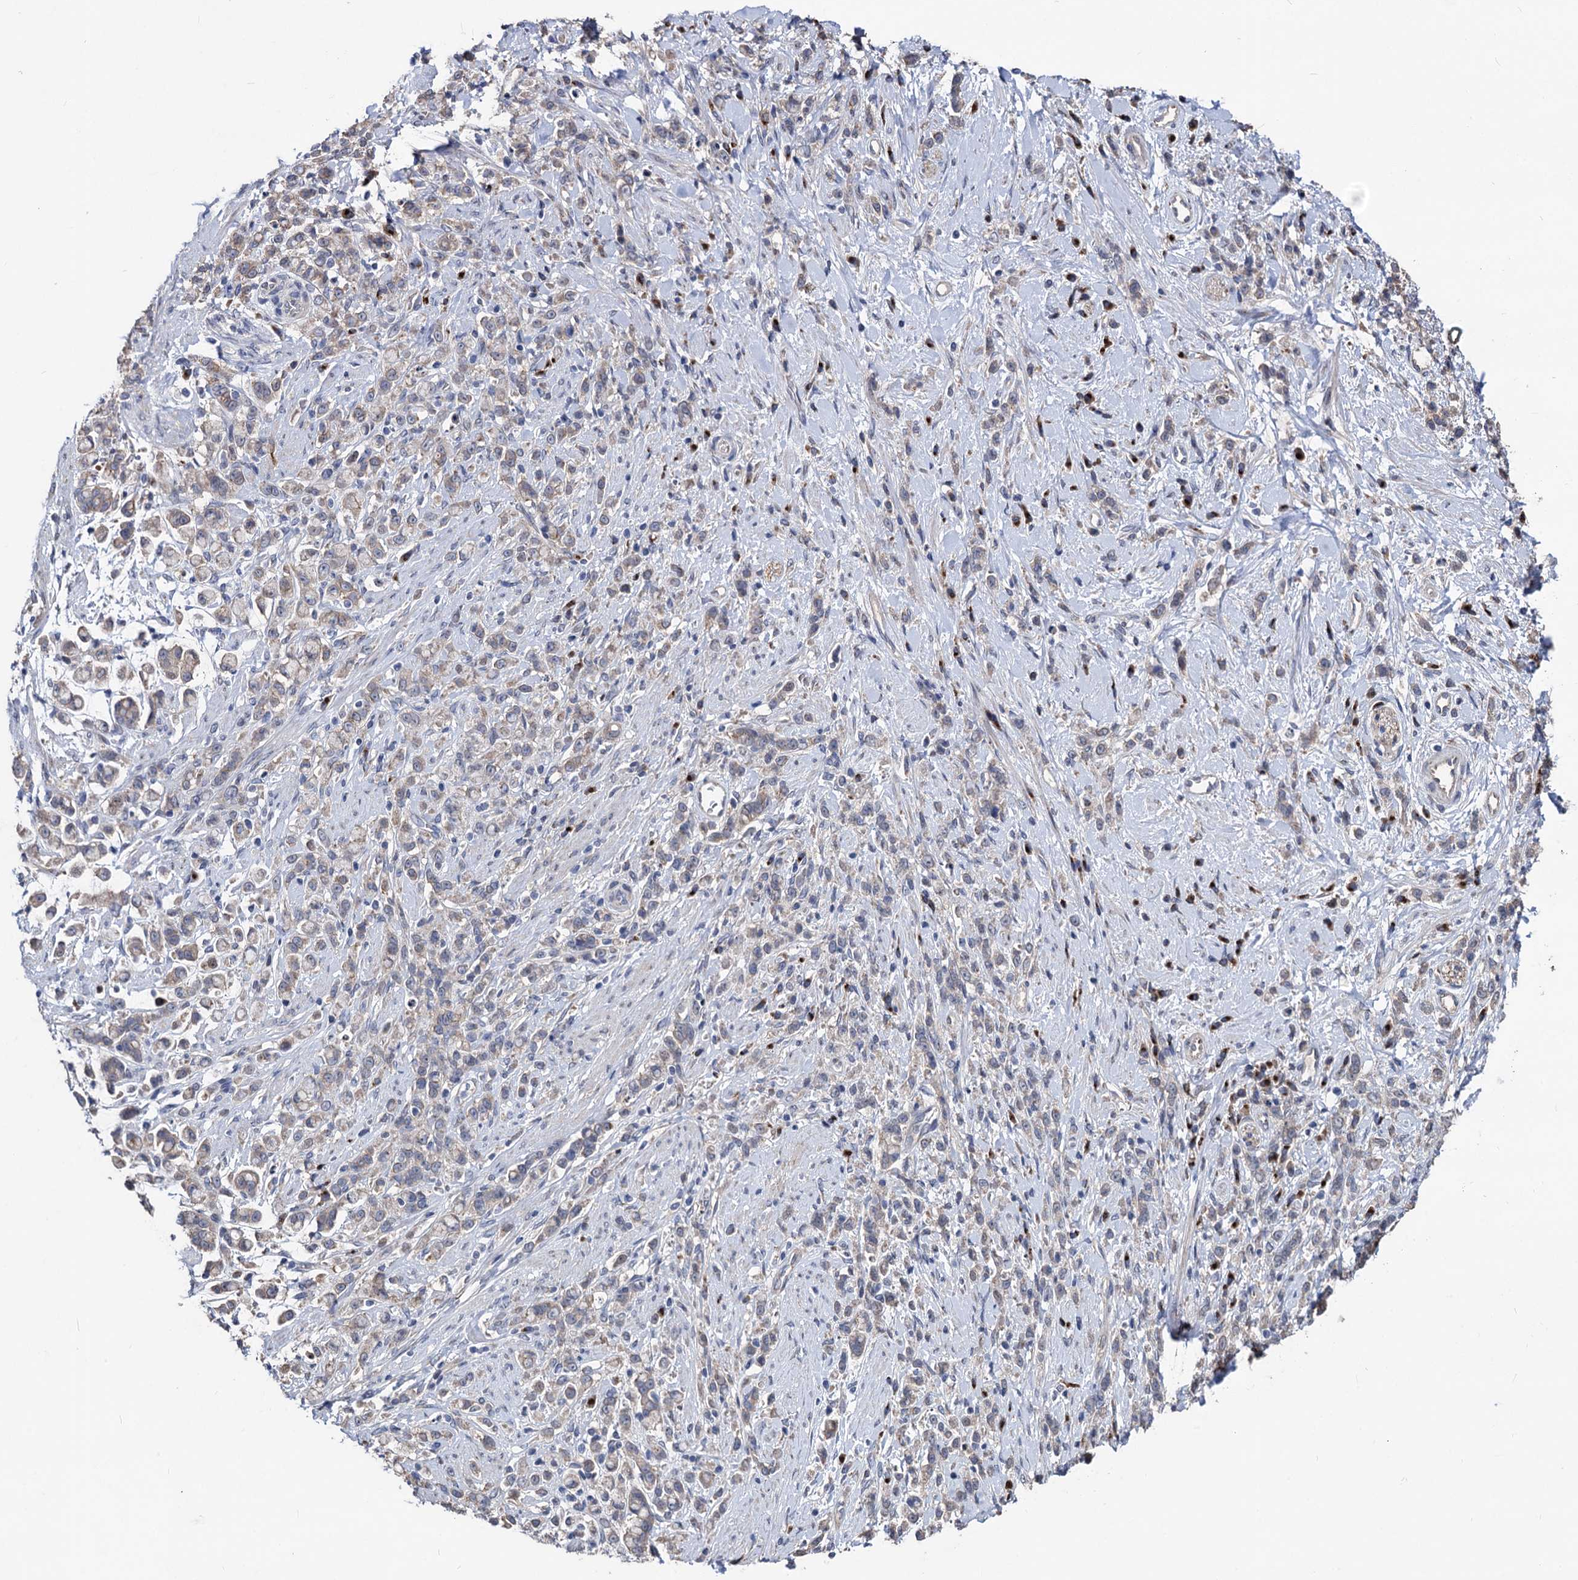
{"staining": {"intensity": "weak", "quantity": "25%-75%", "location": "cytoplasmic/membranous"}, "tissue": "stomach cancer", "cell_type": "Tumor cells", "image_type": "cancer", "snomed": [{"axis": "morphology", "description": "Adenocarcinoma, NOS"}, {"axis": "topography", "description": "Stomach"}], "caption": "Immunohistochemistry staining of stomach cancer (adenocarcinoma), which shows low levels of weak cytoplasmic/membranous expression in approximately 25%-75% of tumor cells indicating weak cytoplasmic/membranous protein staining. The staining was performed using DAB (brown) for protein detection and nuclei were counterstained in hematoxylin (blue).", "gene": "SMAGP", "patient": {"sex": "female", "age": 60}}